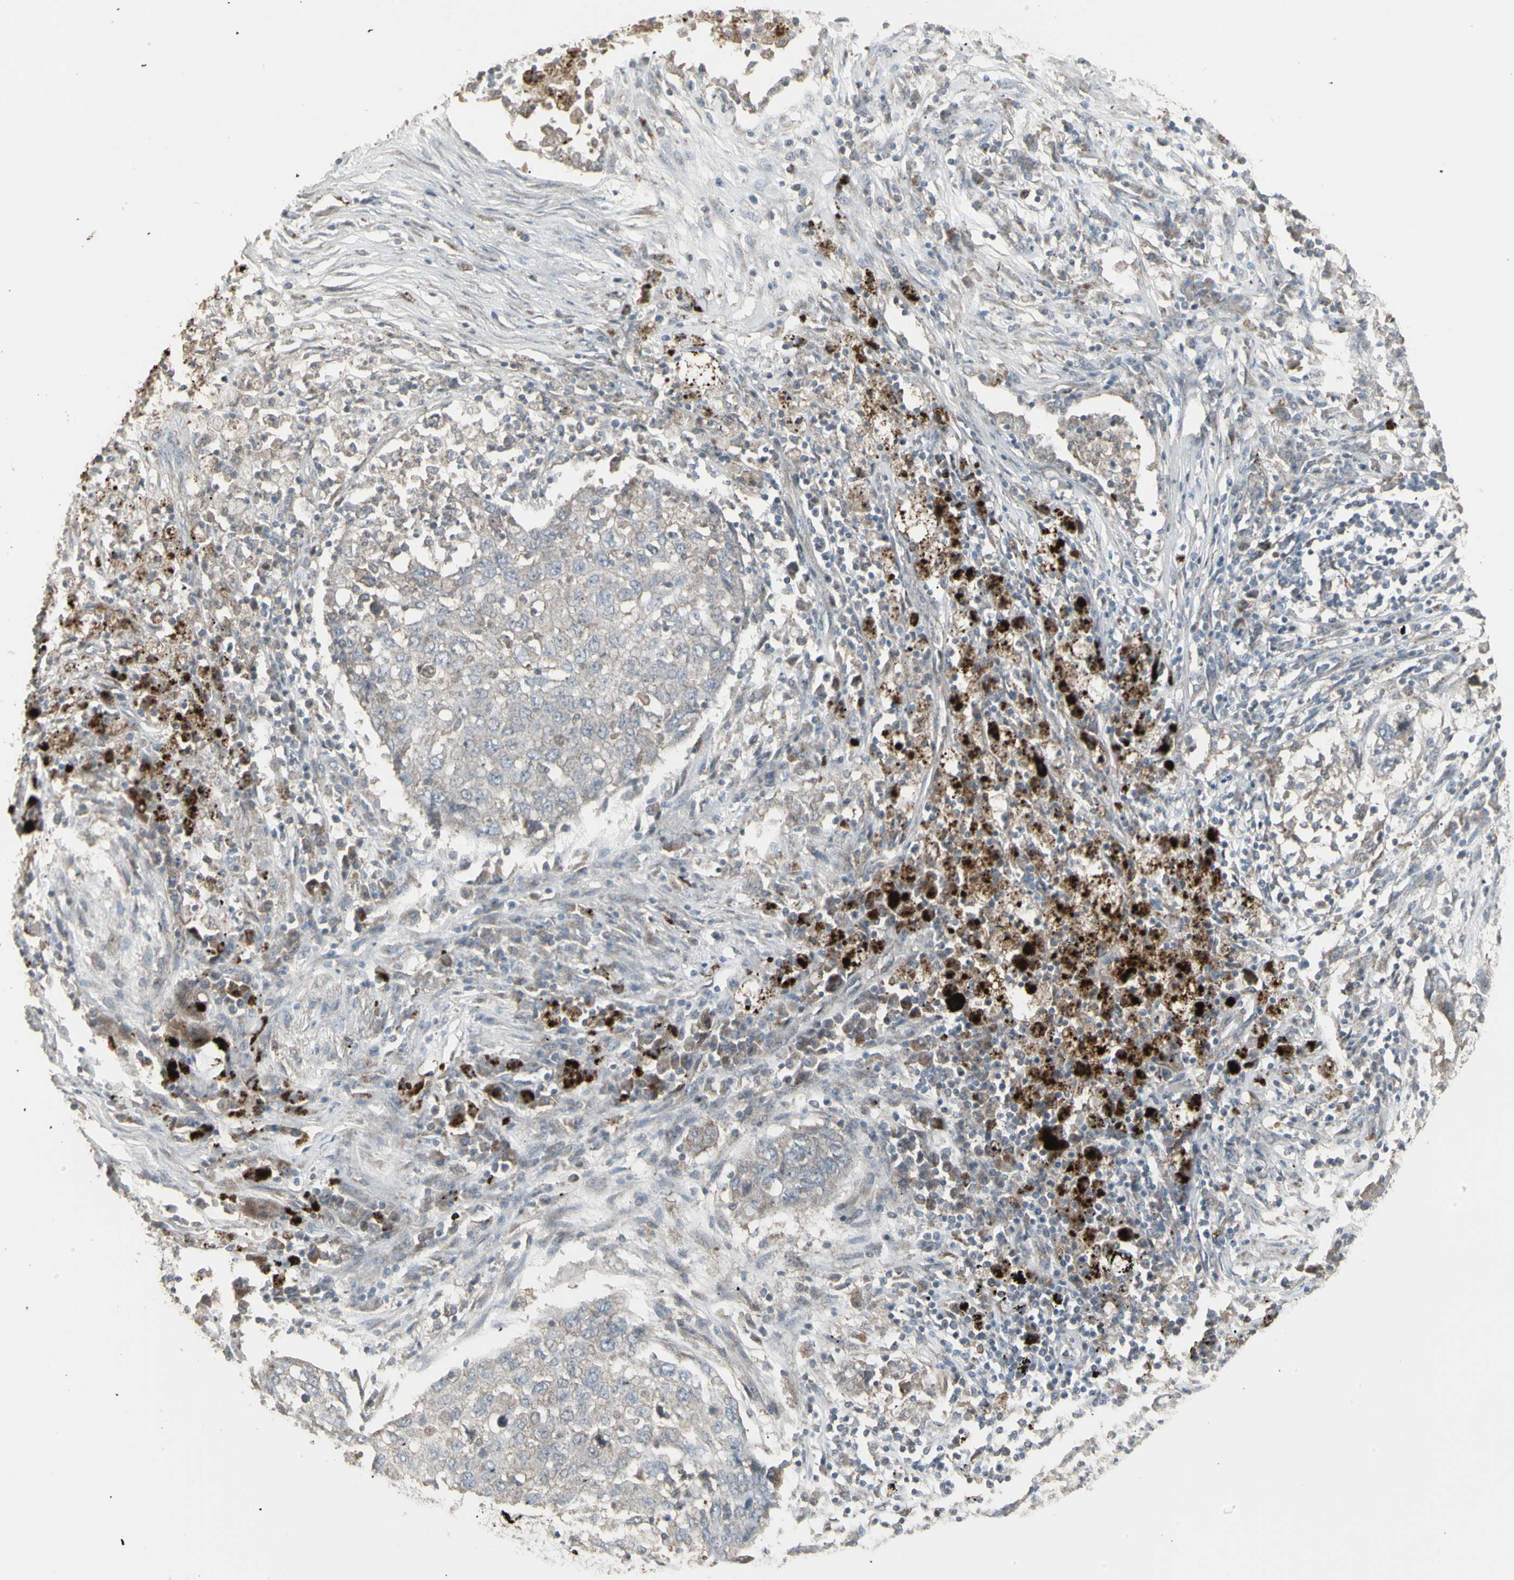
{"staining": {"intensity": "weak", "quantity": ">75%", "location": "cytoplasmic/membranous"}, "tissue": "lung cancer", "cell_type": "Tumor cells", "image_type": "cancer", "snomed": [{"axis": "morphology", "description": "Squamous cell carcinoma, NOS"}, {"axis": "topography", "description": "Lung"}], "caption": "Lung cancer (squamous cell carcinoma) stained with a brown dye shows weak cytoplasmic/membranous positive expression in about >75% of tumor cells.", "gene": "RNASEL", "patient": {"sex": "female", "age": 63}}